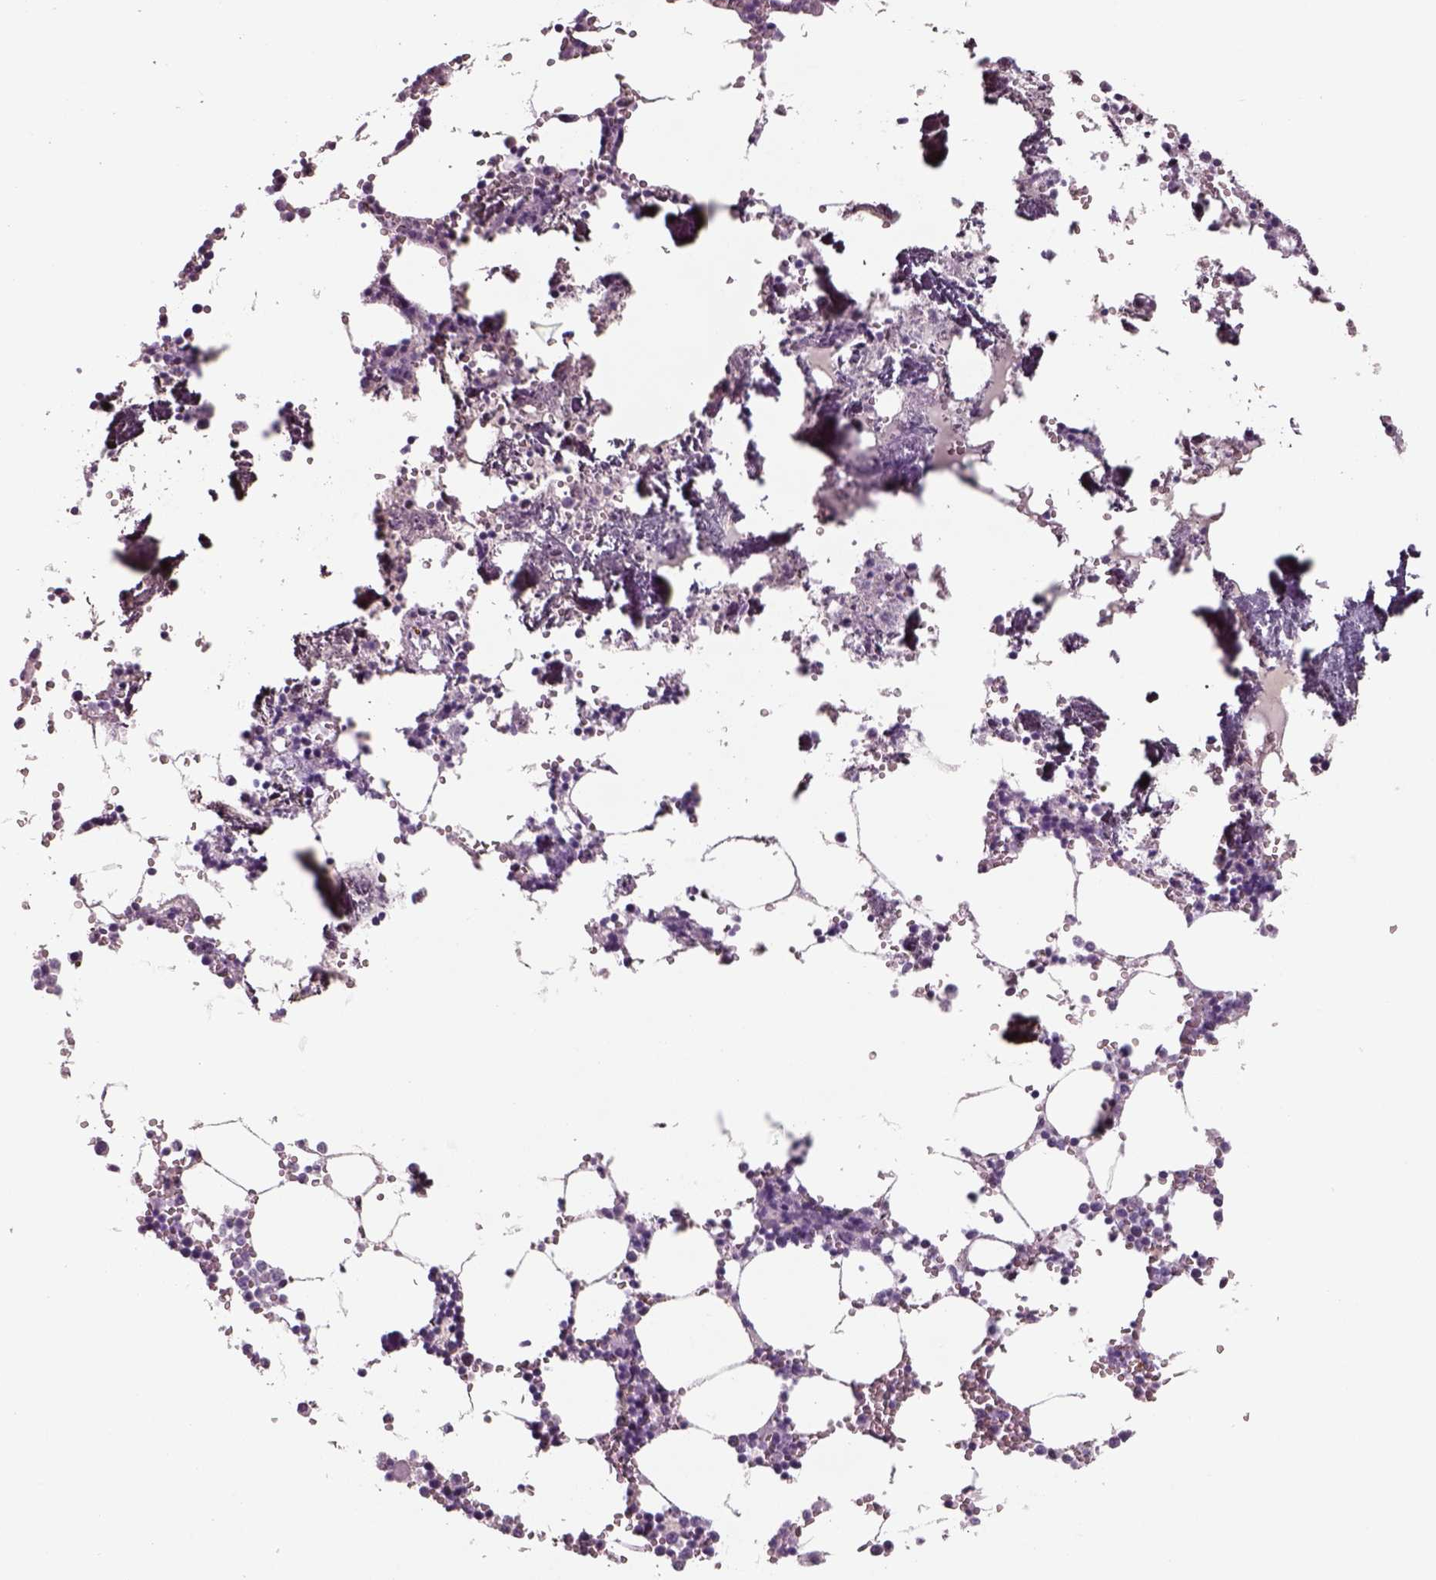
{"staining": {"intensity": "negative", "quantity": "none", "location": "none"}, "tissue": "bone marrow", "cell_type": "Hematopoietic cells", "image_type": "normal", "snomed": [{"axis": "morphology", "description": "Normal tissue, NOS"}, {"axis": "topography", "description": "Bone marrow"}], "caption": "An immunohistochemistry (IHC) micrograph of normal bone marrow is shown. There is no staining in hematopoietic cells of bone marrow.", "gene": "ISYNA1", "patient": {"sex": "male", "age": 54}}